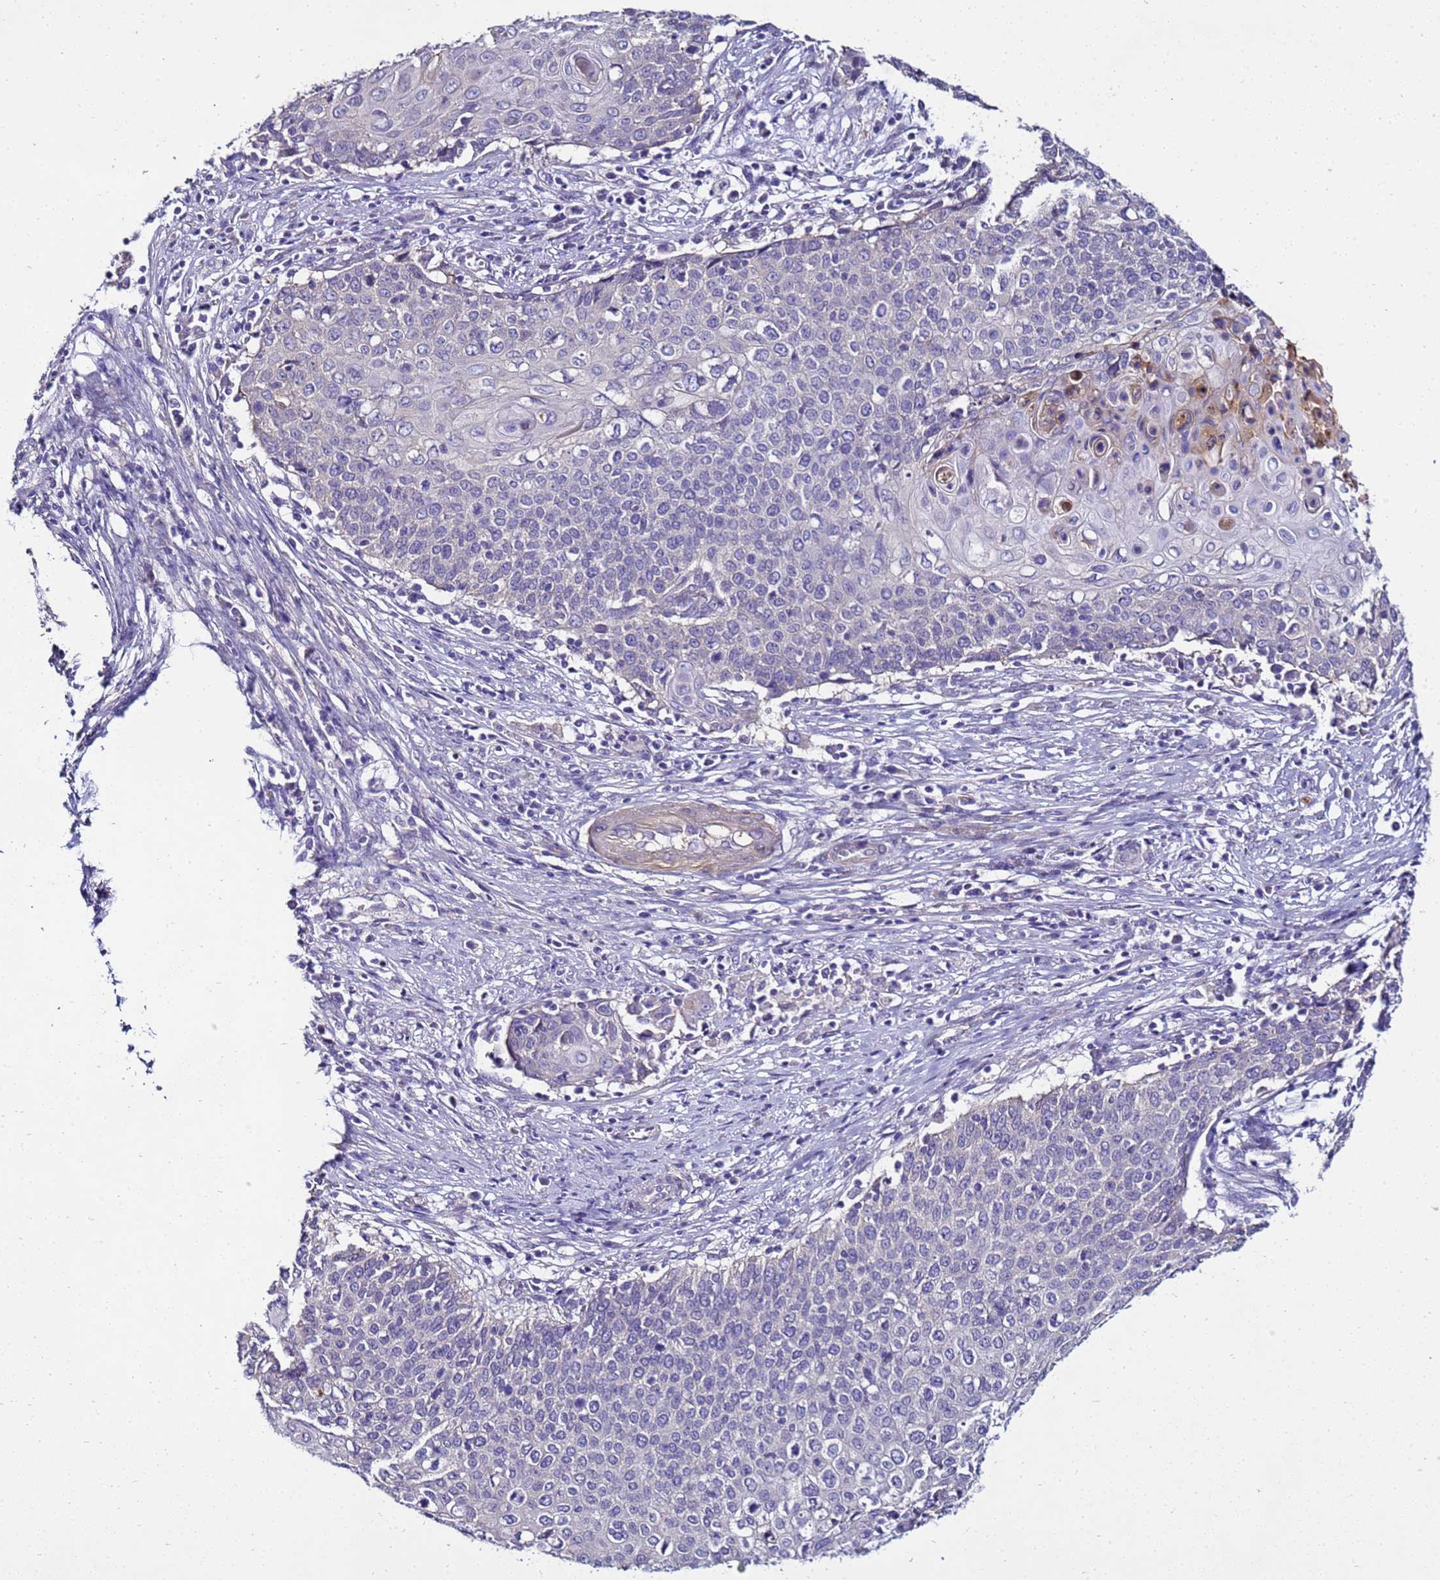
{"staining": {"intensity": "negative", "quantity": "none", "location": "none"}, "tissue": "cervical cancer", "cell_type": "Tumor cells", "image_type": "cancer", "snomed": [{"axis": "morphology", "description": "Squamous cell carcinoma, NOS"}, {"axis": "topography", "description": "Cervix"}], "caption": "Immunohistochemical staining of human cervical cancer reveals no significant positivity in tumor cells.", "gene": "FAM166B", "patient": {"sex": "female", "age": 39}}